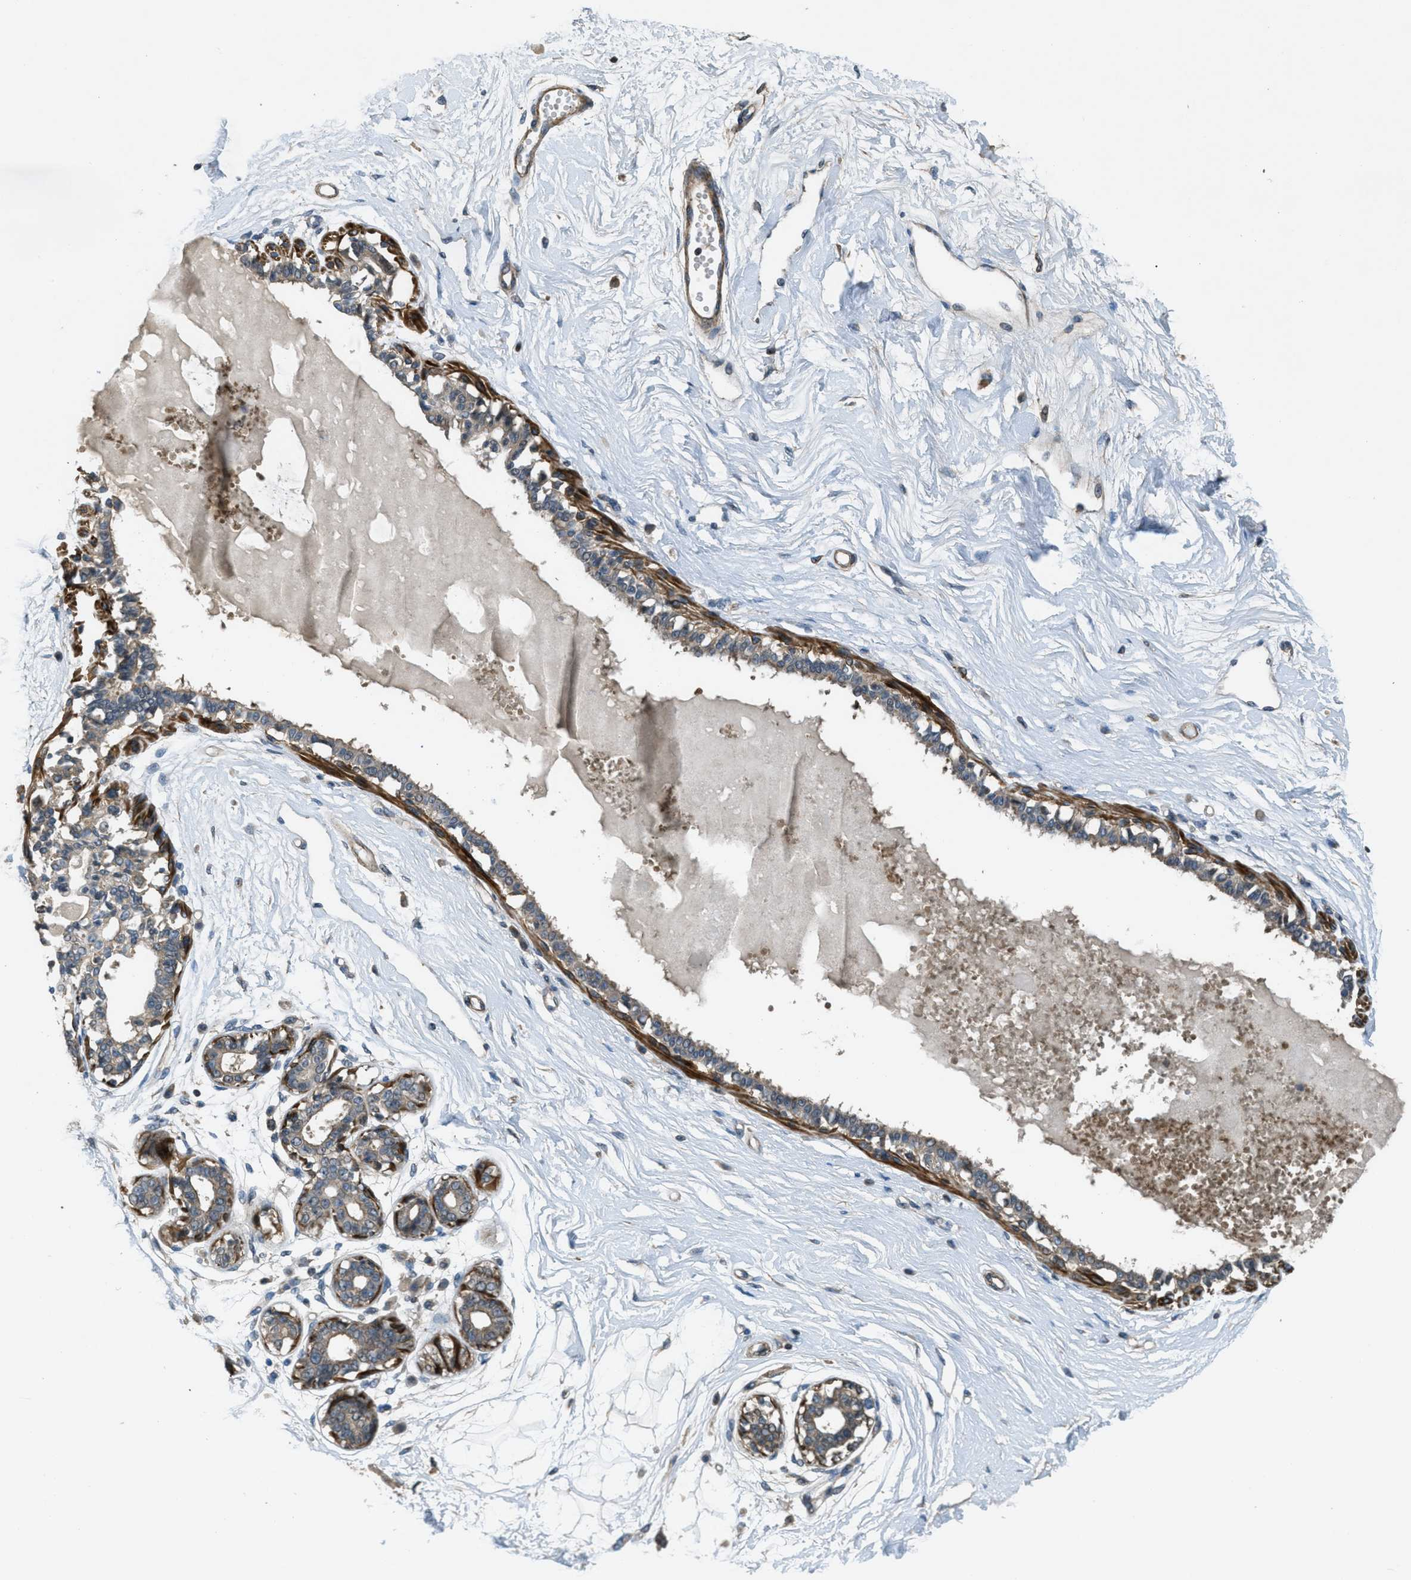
{"staining": {"intensity": "negative", "quantity": "none", "location": "none"}, "tissue": "breast", "cell_type": "Adipocytes", "image_type": "normal", "snomed": [{"axis": "morphology", "description": "Normal tissue, NOS"}, {"axis": "topography", "description": "Breast"}], "caption": "An image of human breast is negative for staining in adipocytes. The staining was performed using DAB (3,3'-diaminobenzidine) to visualize the protein expression in brown, while the nuclei were stained in blue with hematoxylin (Magnification: 20x).", "gene": "VEZT", "patient": {"sex": "female", "age": 45}}